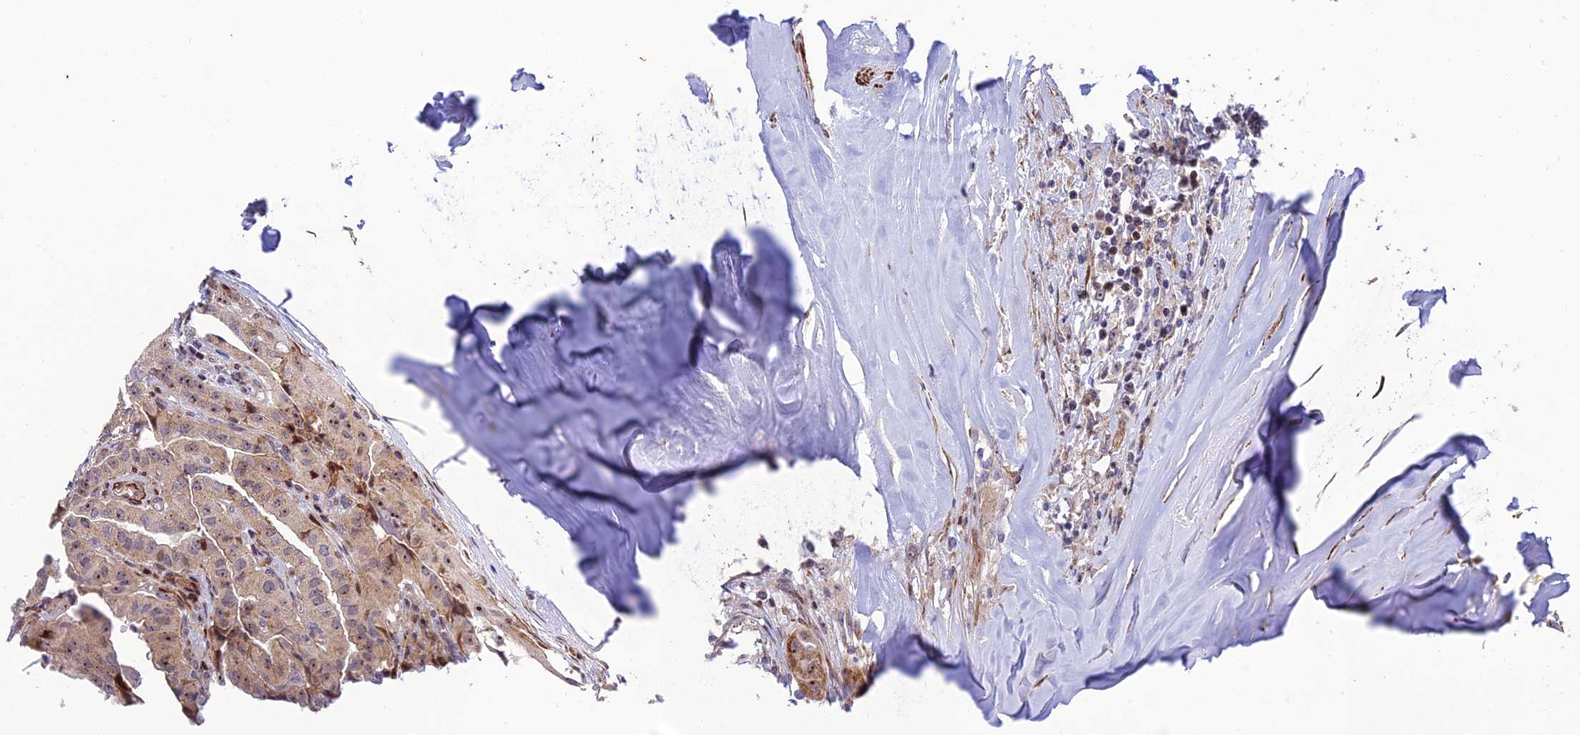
{"staining": {"intensity": "weak", "quantity": "<25%", "location": "cytoplasmic/membranous,nuclear"}, "tissue": "thyroid cancer", "cell_type": "Tumor cells", "image_type": "cancer", "snomed": [{"axis": "morphology", "description": "Papillary adenocarcinoma, NOS"}, {"axis": "topography", "description": "Thyroid gland"}], "caption": "The immunohistochemistry (IHC) histopathology image has no significant staining in tumor cells of thyroid cancer (papillary adenocarcinoma) tissue.", "gene": "KBTBD7", "patient": {"sex": "female", "age": 59}}